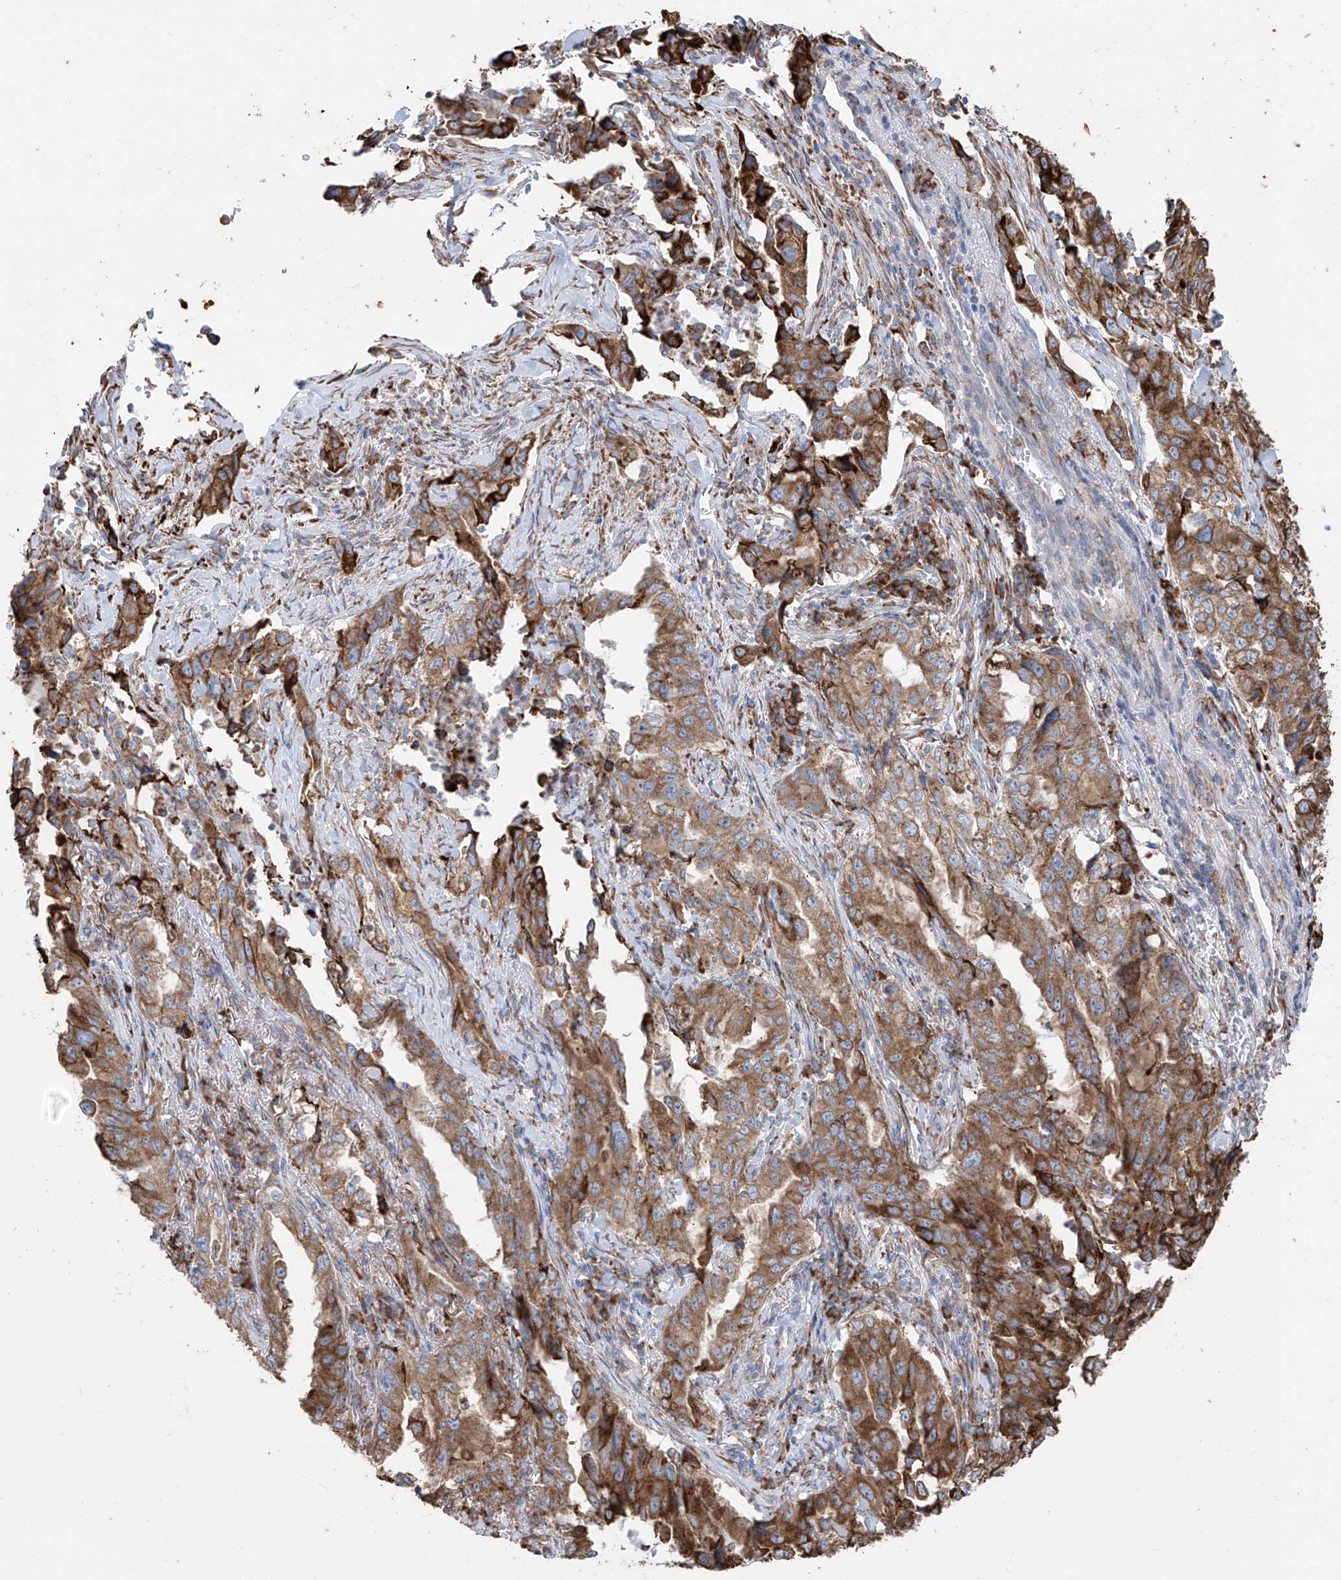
{"staining": {"intensity": "moderate", "quantity": ">75%", "location": "cytoplasmic/membranous"}, "tissue": "lung cancer", "cell_type": "Tumor cells", "image_type": "cancer", "snomed": [{"axis": "morphology", "description": "Adenocarcinoma, NOS"}, {"axis": "topography", "description": "Lung"}], "caption": "This is a photomicrograph of IHC staining of lung adenocarcinoma, which shows moderate positivity in the cytoplasmic/membranous of tumor cells.", "gene": "ZNF354C", "patient": {"sex": "female", "age": 51}}